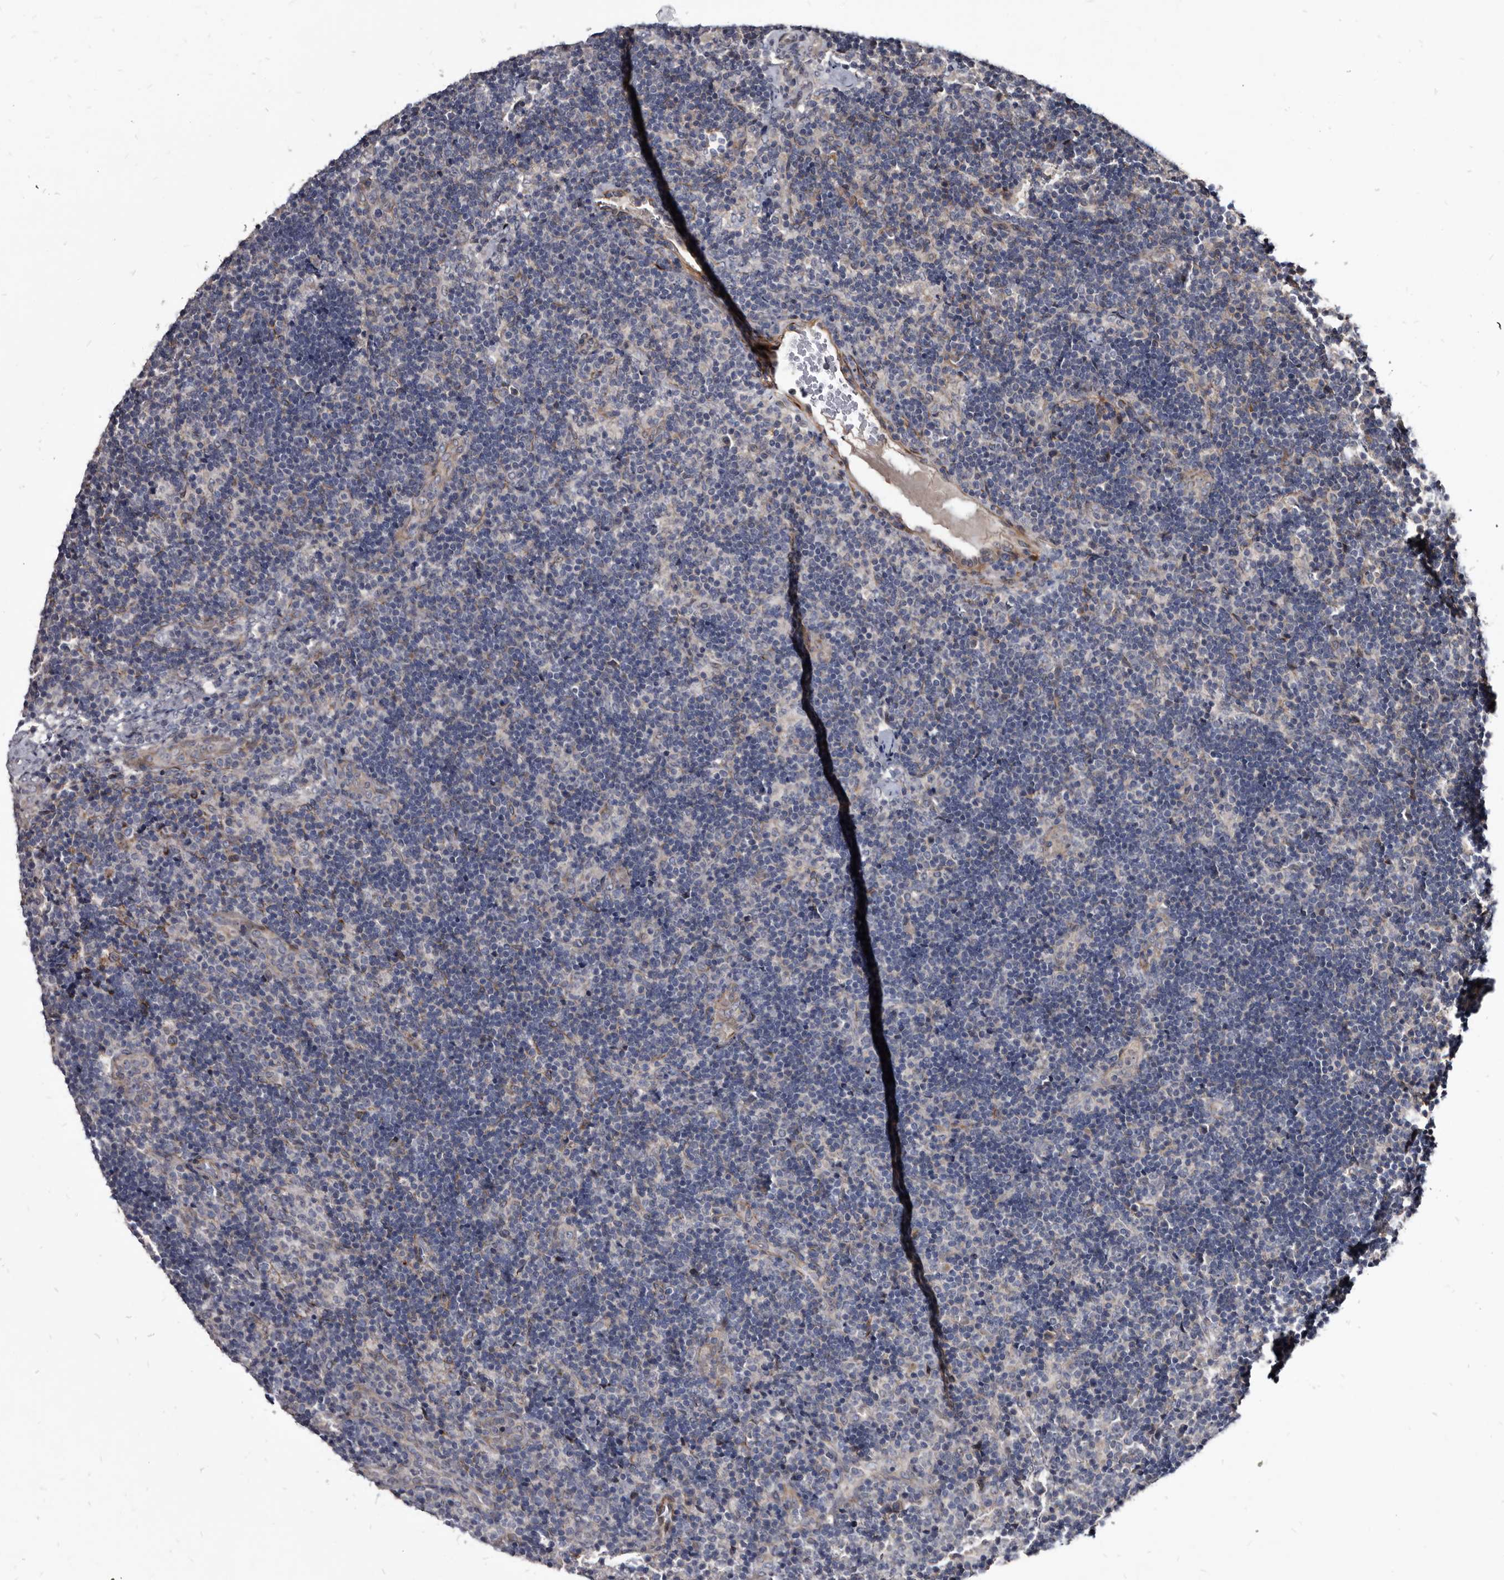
{"staining": {"intensity": "negative", "quantity": "none", "location": "none"}, "tissue": "lymph node", "cell_type": "Germinal center cells", "image_type": "normal", "snomed": [{"axis": "morphology", "description": "Normal tissue, NOS"}, {"axis": "topography", "description": "Lymph node"}], "caption": "Lymph node stained for a protein using immunohistochemistry (IHC) shows no expression germinal center cells.", "gene": "PROM1", "patient": {"sex": "female", "age": 22}}